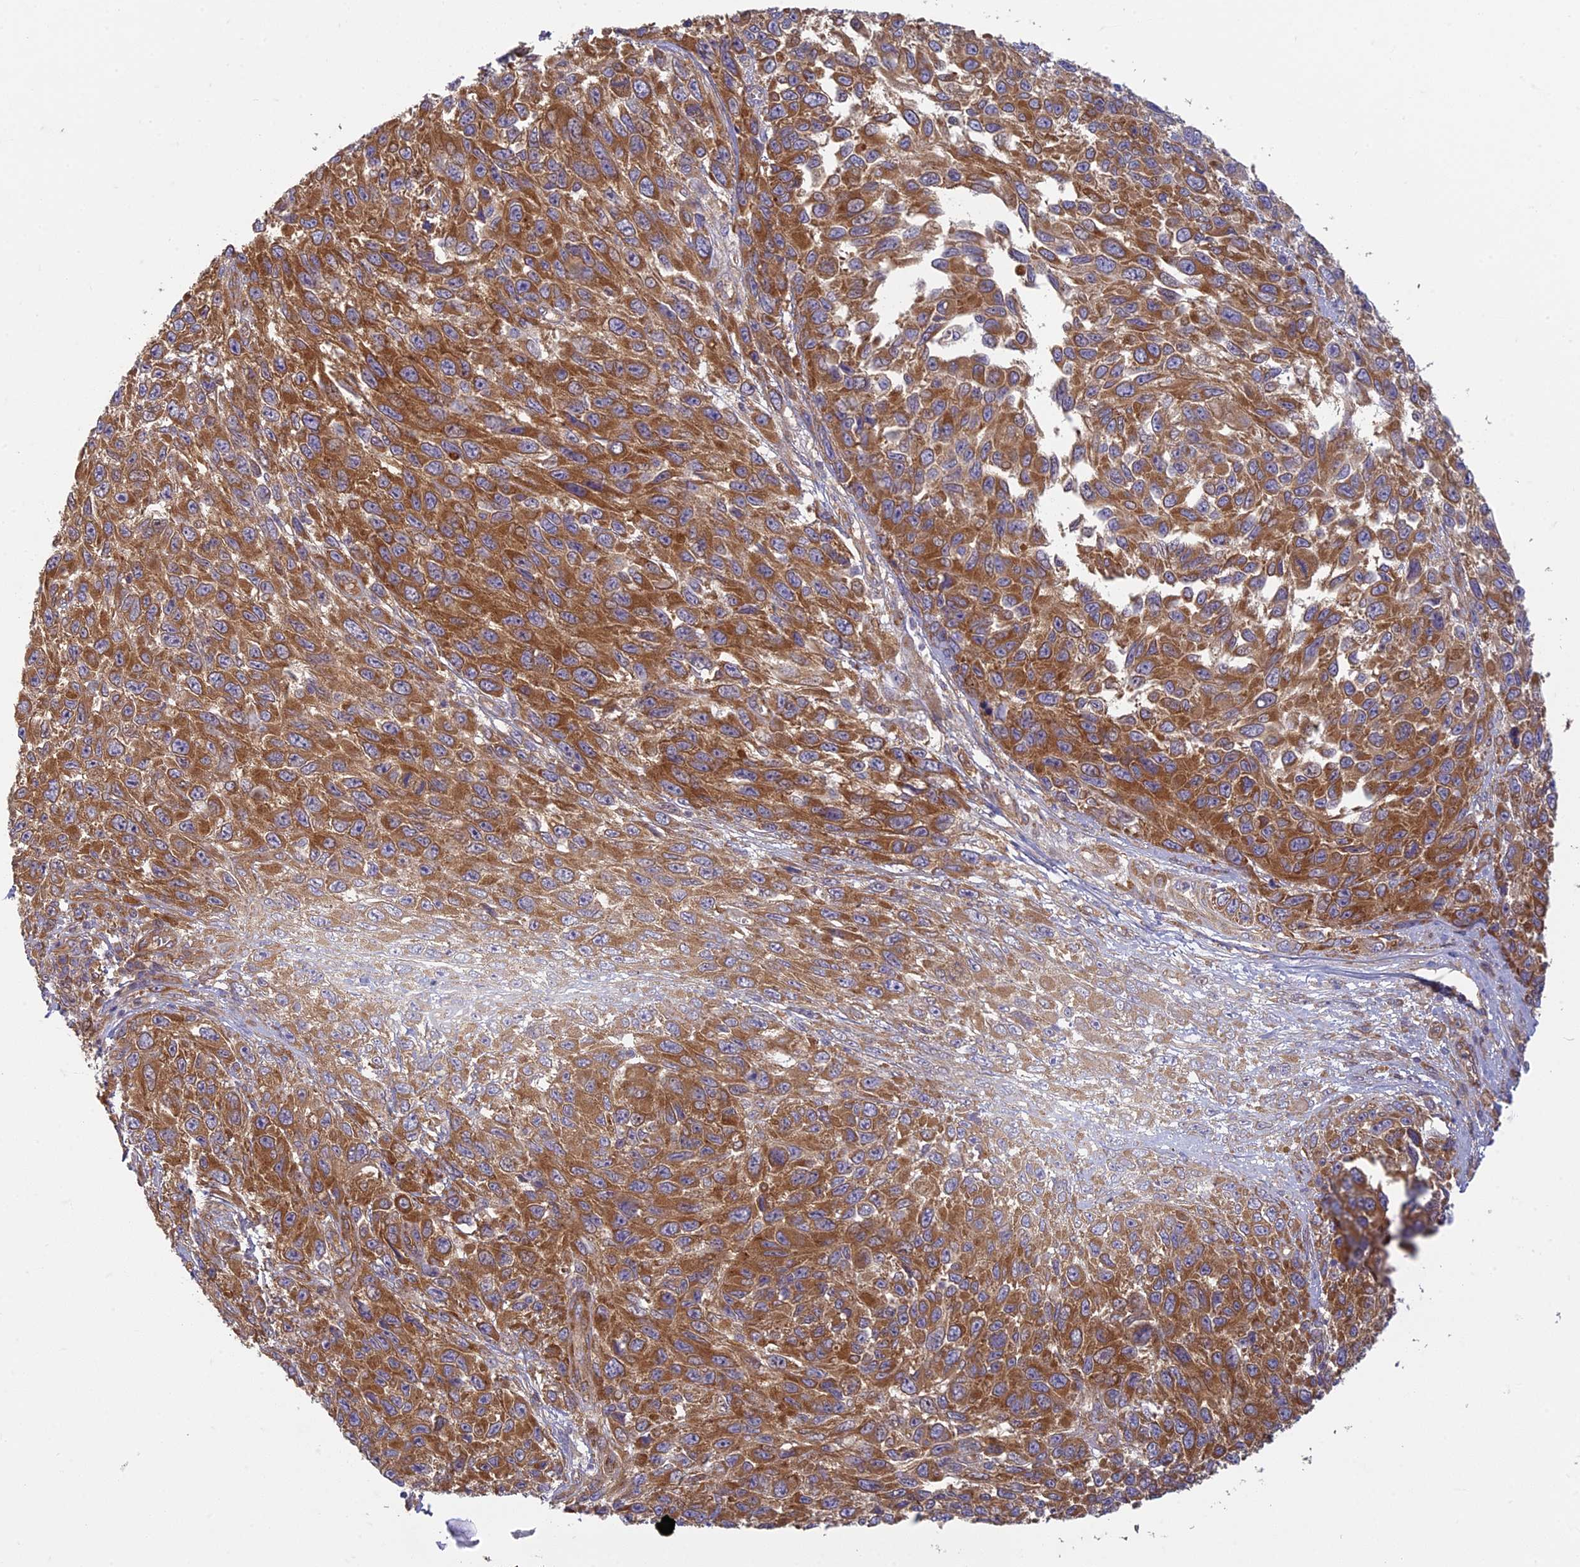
{"staining": {"intensity": "strong", "quantity": ">75%", "location": "cytoplasmic/membranous"}, "tissue": "melanoma", "cell_type": "Tumor cells", "image_type": "cancer", "snomed": [{"axis": "morphology", "description": "Normal tissue, NOS"}, {"axis": "morphology", "description": "Malignant melanoma, NOS"}, {"axis": "topography", "description": "Skin"}], "caption": "Strong cytoplasmic/membranous staining for a protein is present in about >75% of tumor cells of melanoma using immunohistochemistry (IHC).", "gene": "TCF25", "patient": {"sex": "female", "age": 96}}